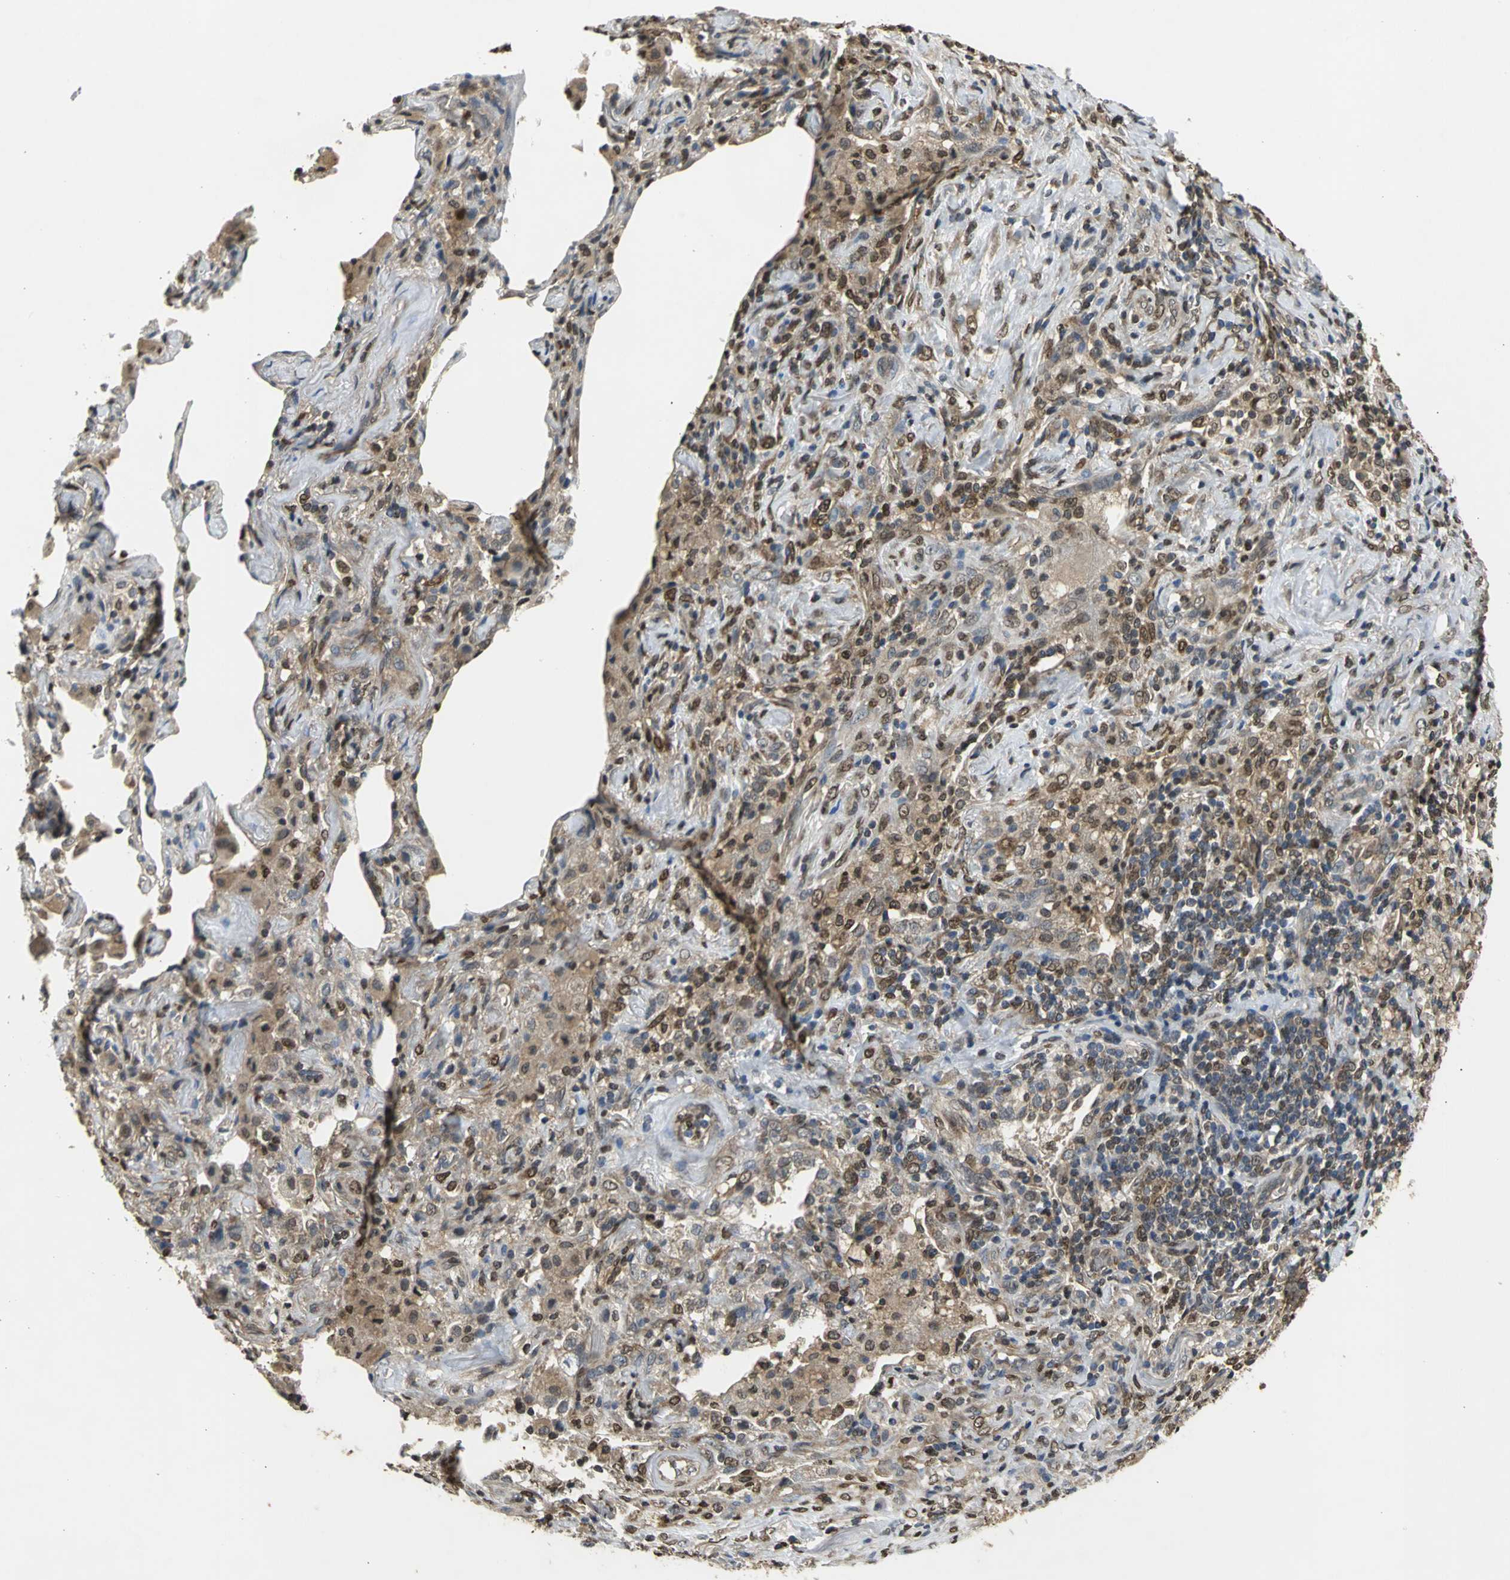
{"staining": {"intensity": "moderate", "quantity": ">75%", "location": "cytoplasmic/membranous,nuclear"}, "tissue": "lung cancer", "cell_type": "Tumor cells", "image_type": "cancer", "snomed": [{"axis": "morphology", "description": "Squamous cell carcinoma, NOS"}, {"axis": "topography", "description": "Lung"}], "caption": "Human lung cancer stained for a protein (brown) displays moderate cytoplasmic/membranous and nuclear positive staining in about >75% of tumor cells.", "gene": "AHR", "patient": {"sex": "female", "age": 67}}